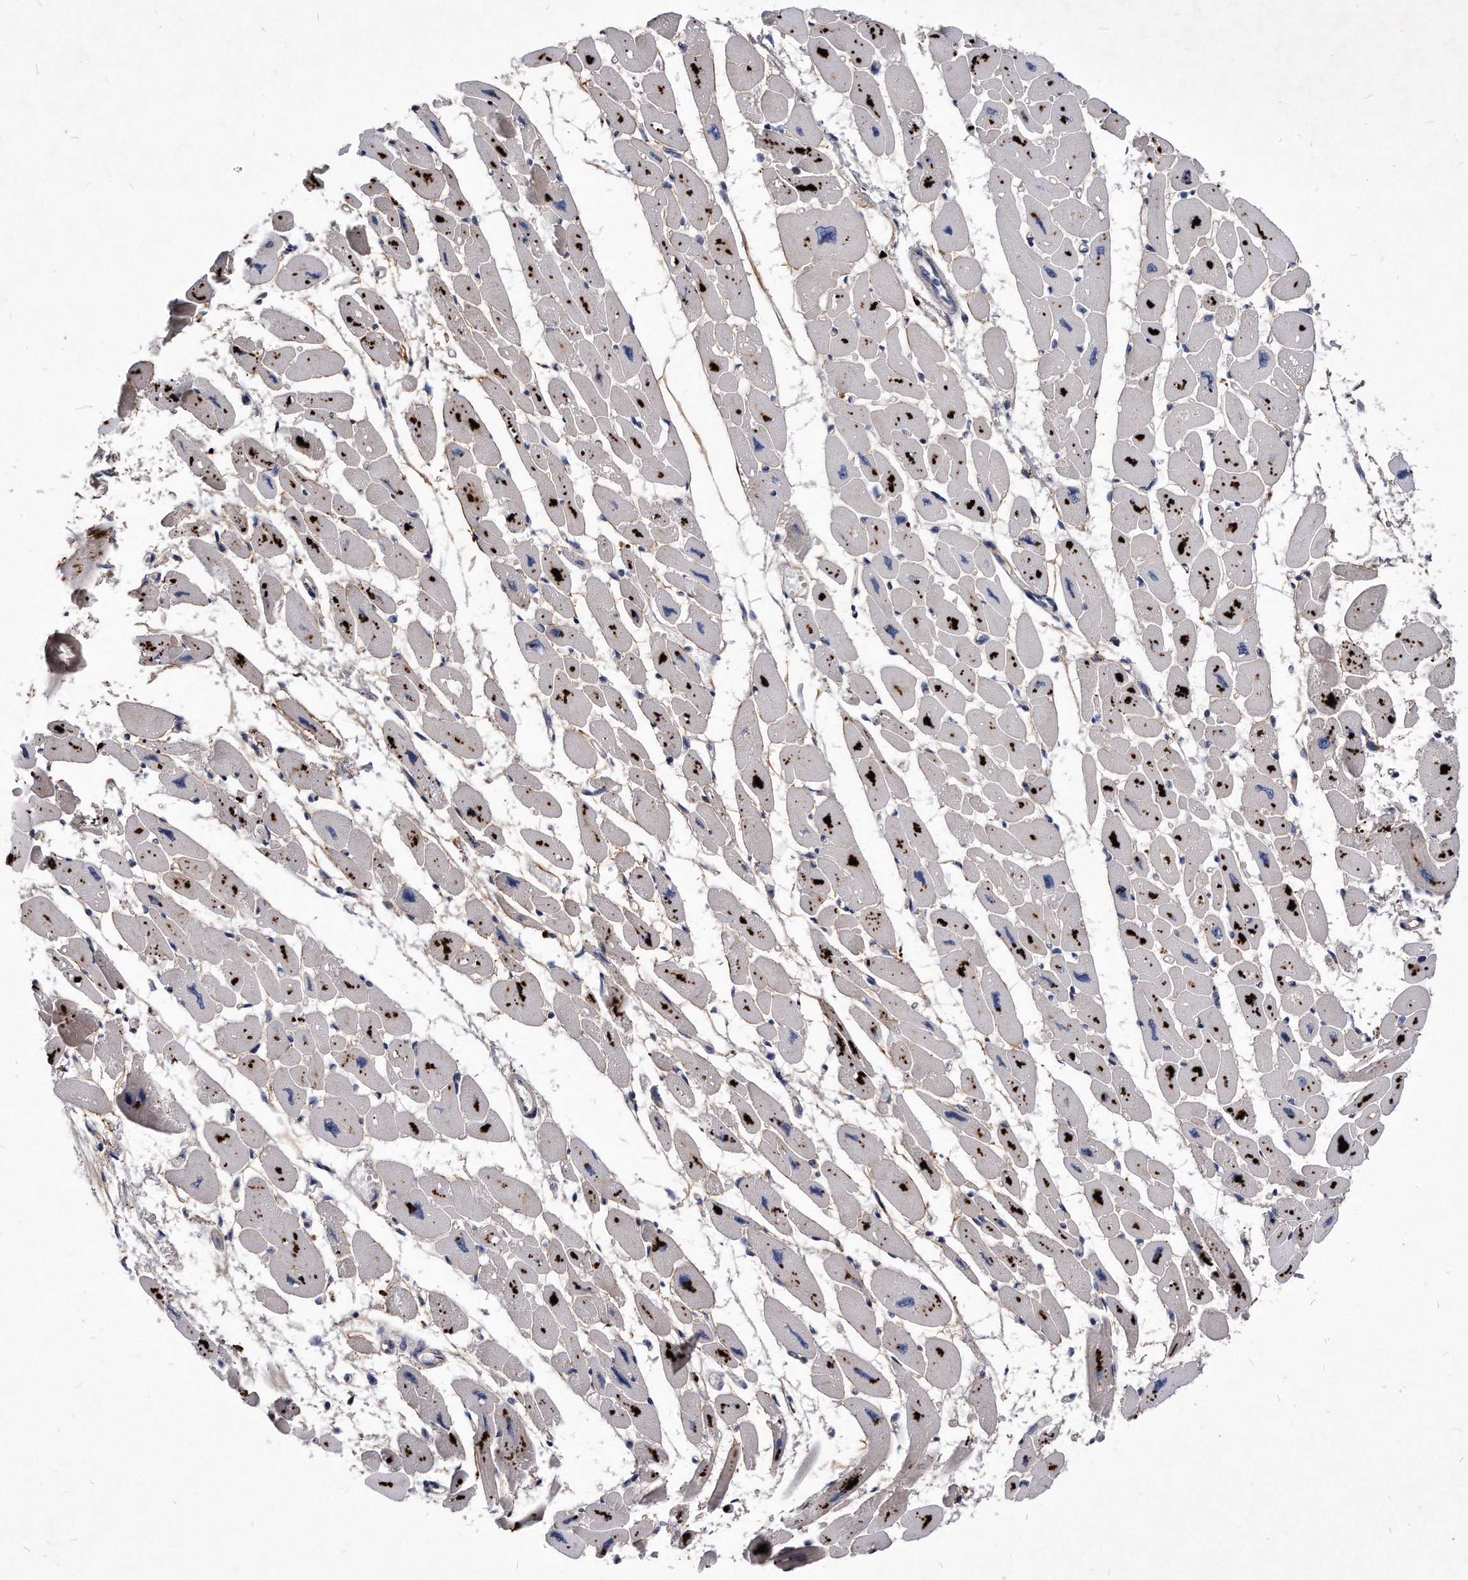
{"staining": {"intensity": "weak", "quantity": ">75%", "location": "cytoplasmic/membranous"}, "tissue": "heart muscle", "cell_type": "Cardiomyocytes", "image_type": "normal", "snomed": [{"axis": "morphology", "description": "Normal tissue, NOS"}, {"axis": "topography", "description": "Heart"}], "caption": "High-power microscopy captured an IHC photomicrograph of normal heart muscle, revealing weak cytoplasmic/membranous positivity in approximately >75% of cardiomyocytes.", "gene": "MGAT4A", "patient": {"sex": "female", "age": 54}}